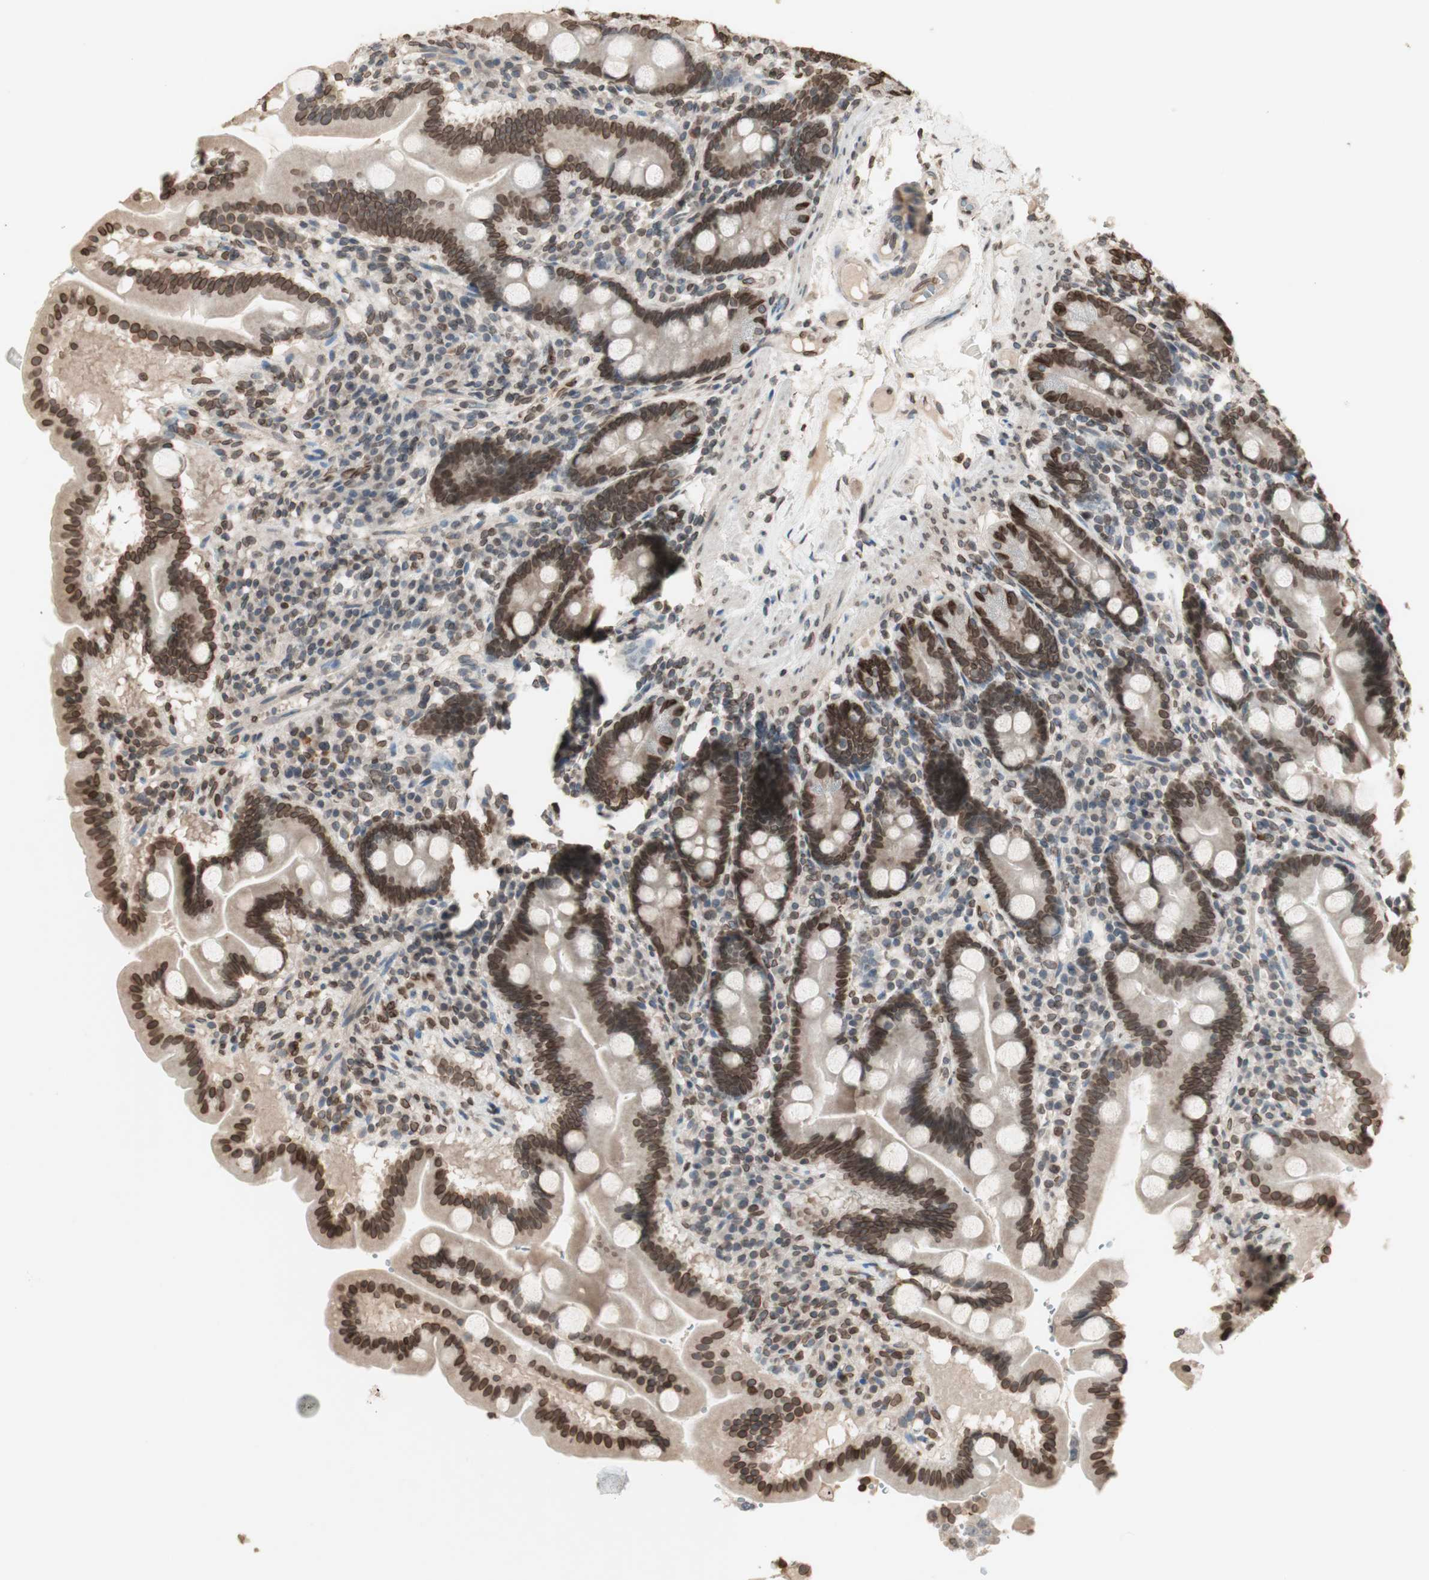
{"staining": {"intensity": "moderate", "quantity": ">75%", "location": "cytoplasmic/membranous,nuclear"}, "tissue": "duodenum", "cell_type": "Glandular cells", "image_type": "normal", "snomed": [{"axis": "morphology", "description": "Normal tissue, NOS"}, {"axis": "topography", "description": "Duodenum"}], "caption": "Immunohistochemistry photomicrograph of normal duodenum: human duodenum stained using immunohistochemistry reveals medium levels of moderate protein expression localized specifically in the cytoplasmic/membranous,nuclear of glandular cells, appearing as a cytoplasmic/membranous,nuclear brown color.", "gene": "TMPO", "patient": {"sex": "male", "age": 50}}